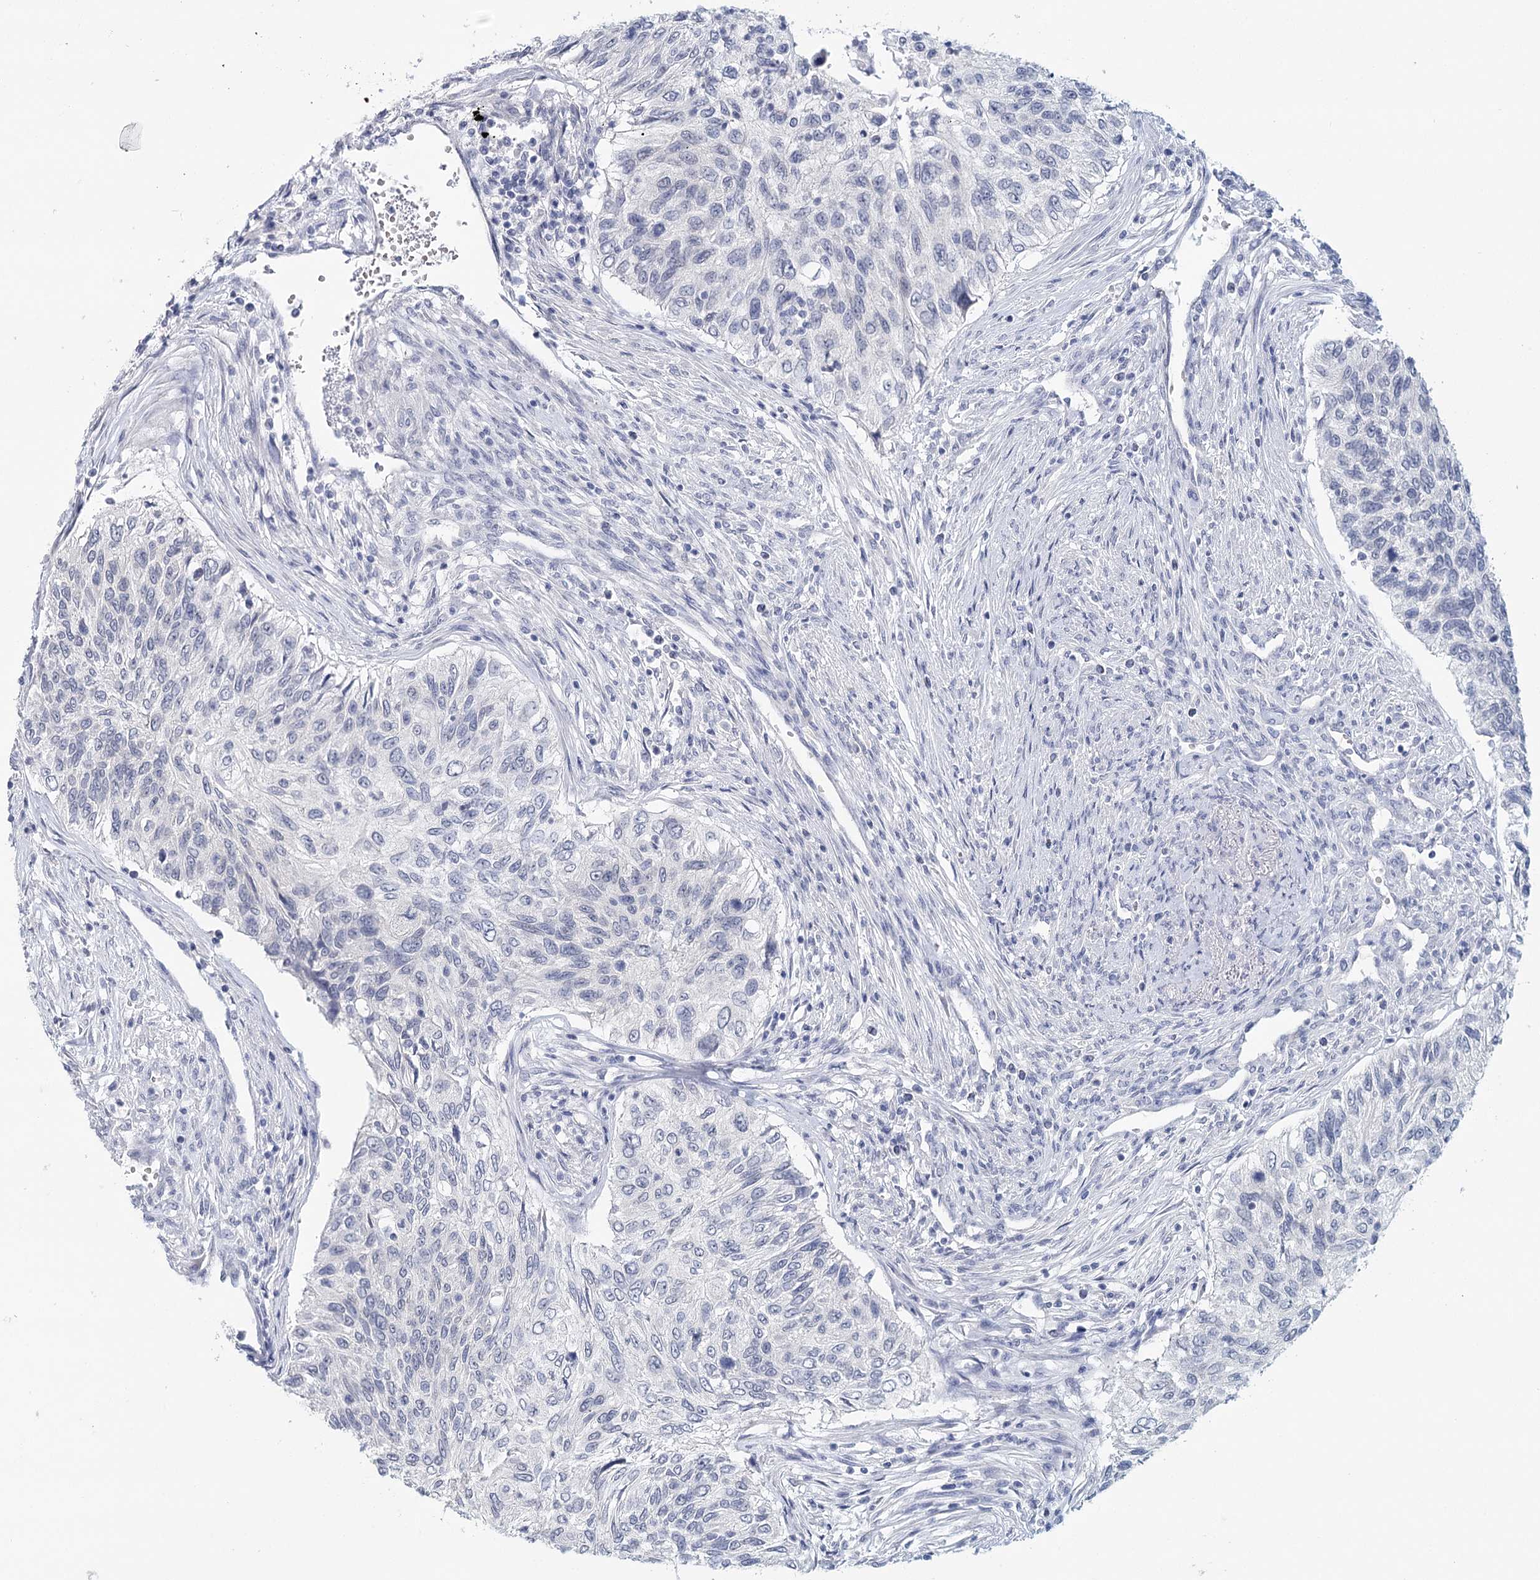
{"staining": {"intensity": "negative", "quantity": "none", "location": "none"}, "tissue": "urothelial cancer", "cell_type": "Tumor cells", "image_type": "cancer", "snomed": [{"axis": "morphology", "description": "Urothelial carcinoma, High grade"}, {"axis": "topography", "description": "Urinary bladder"}], "caption": "Tumor cells are negative for brown protein staining in urothelial cancer.", "gene": "HSPA4L", "patient": {"sex": "female", "age": 60}}